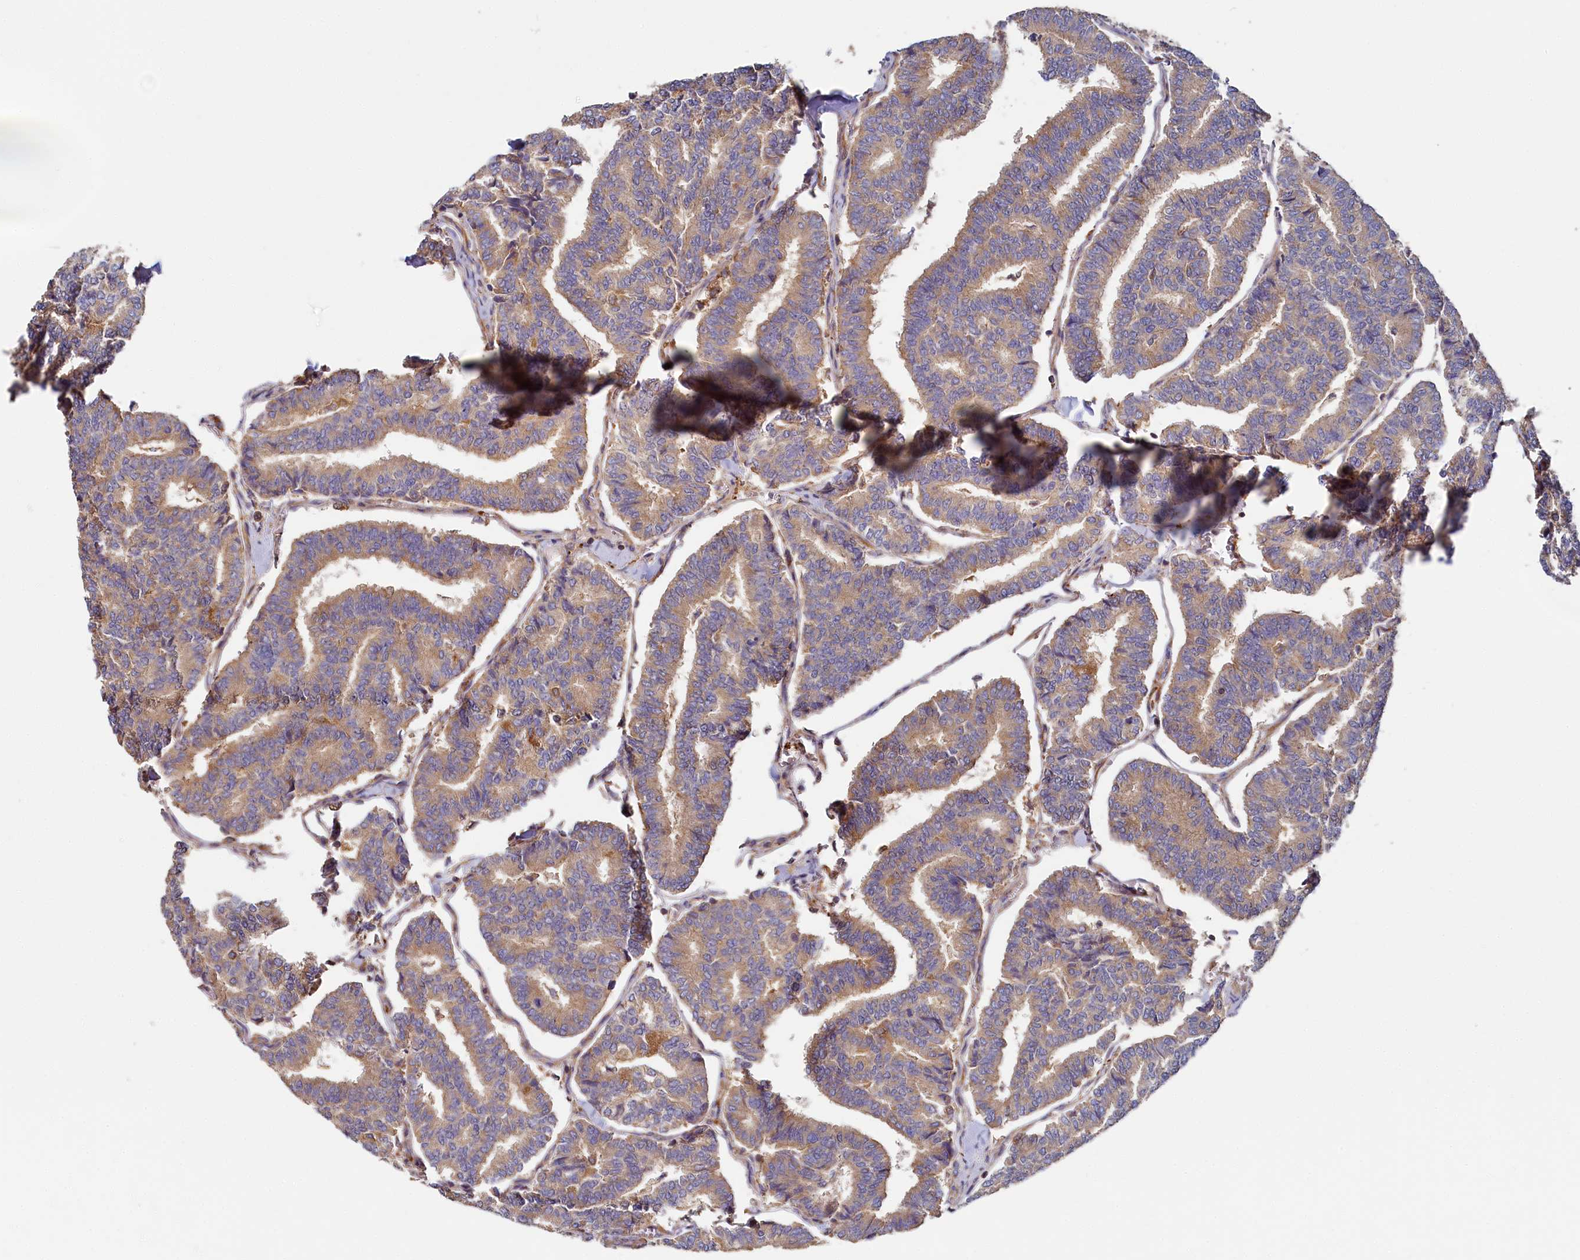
{"staining": {"intensity": "weak", "quantity": "25%-75%", "location": "cytoplasmic/membranous"}, "tissue": "thyroid cancer", "cell_type": "Tumor cells", "image_type": "cancer", "snomed": [{"axis": "morphology", "description": "Papillary adenocarcinoma, NOS"}, {"axis": "topography", "description": "Thyroid gland"}], "caption": "Weak cytoplasmic/membranous positivity is present in about 25%-75% of tumor cells in thyroid papillary adenocarcinoma.", "gene": "PPIP5K1", "patient": {"sex": "female", "age": 35}}